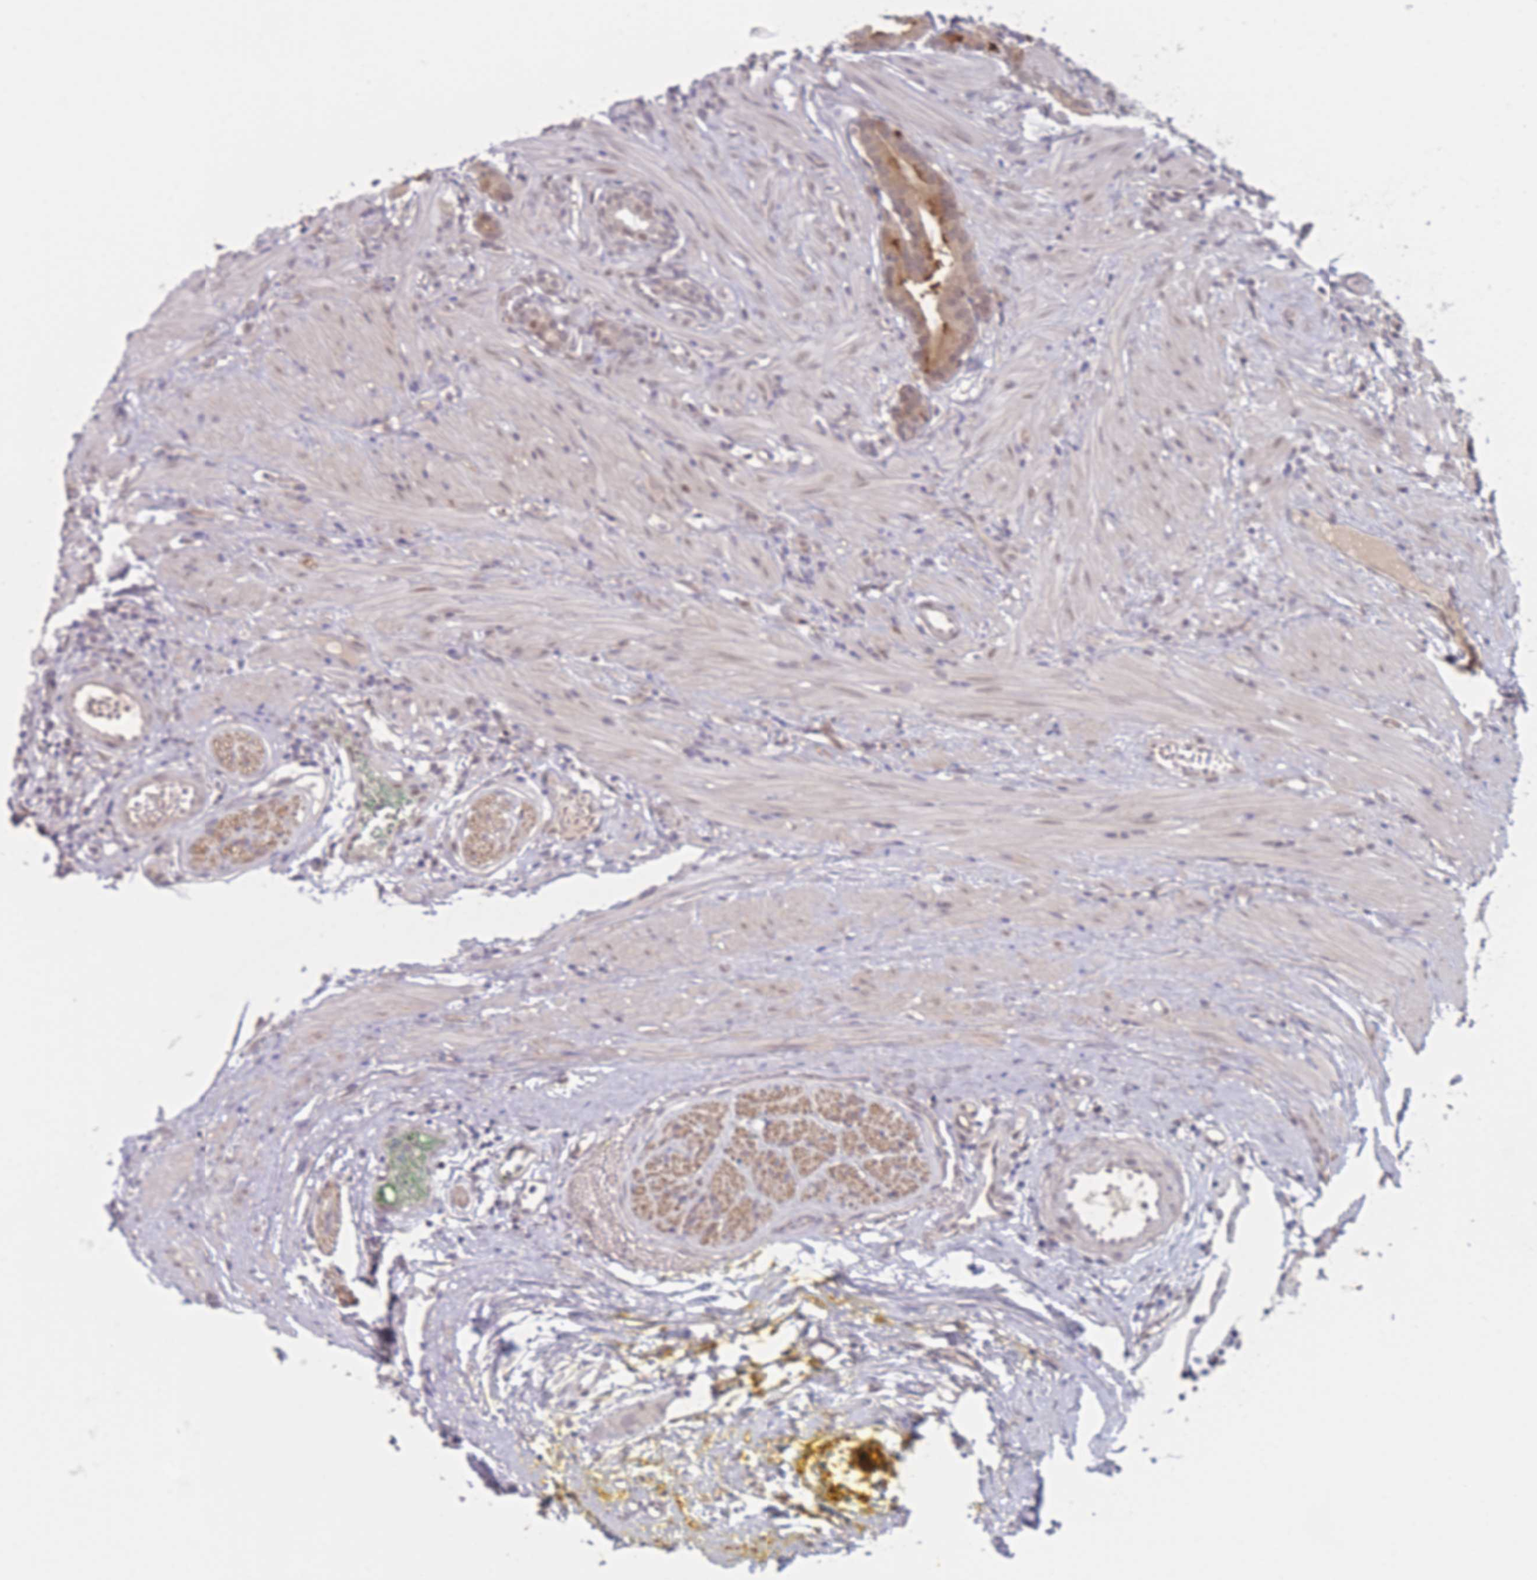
{"staining": {"intensity": "weak", "quantity": "<25%", "location": "cytoplasmic/membranous"}, "tissue": "prostate cancer", "cell_type": "Tumor cells", "image_type": "cancer", "snomed": [{"axis": "morphology", "description": "Adenocarcinoma, High grade"}, {"axis": "topography", "description": "Prostate"}], "caption": "Histopathology image shows no significant protein positivity in tumor cells of high-grade adenocarcinoma (prostate). Nuclei are stained in blue.", "gene": "ANKRD10", "patient": {"sex": "male", "age": 67}}